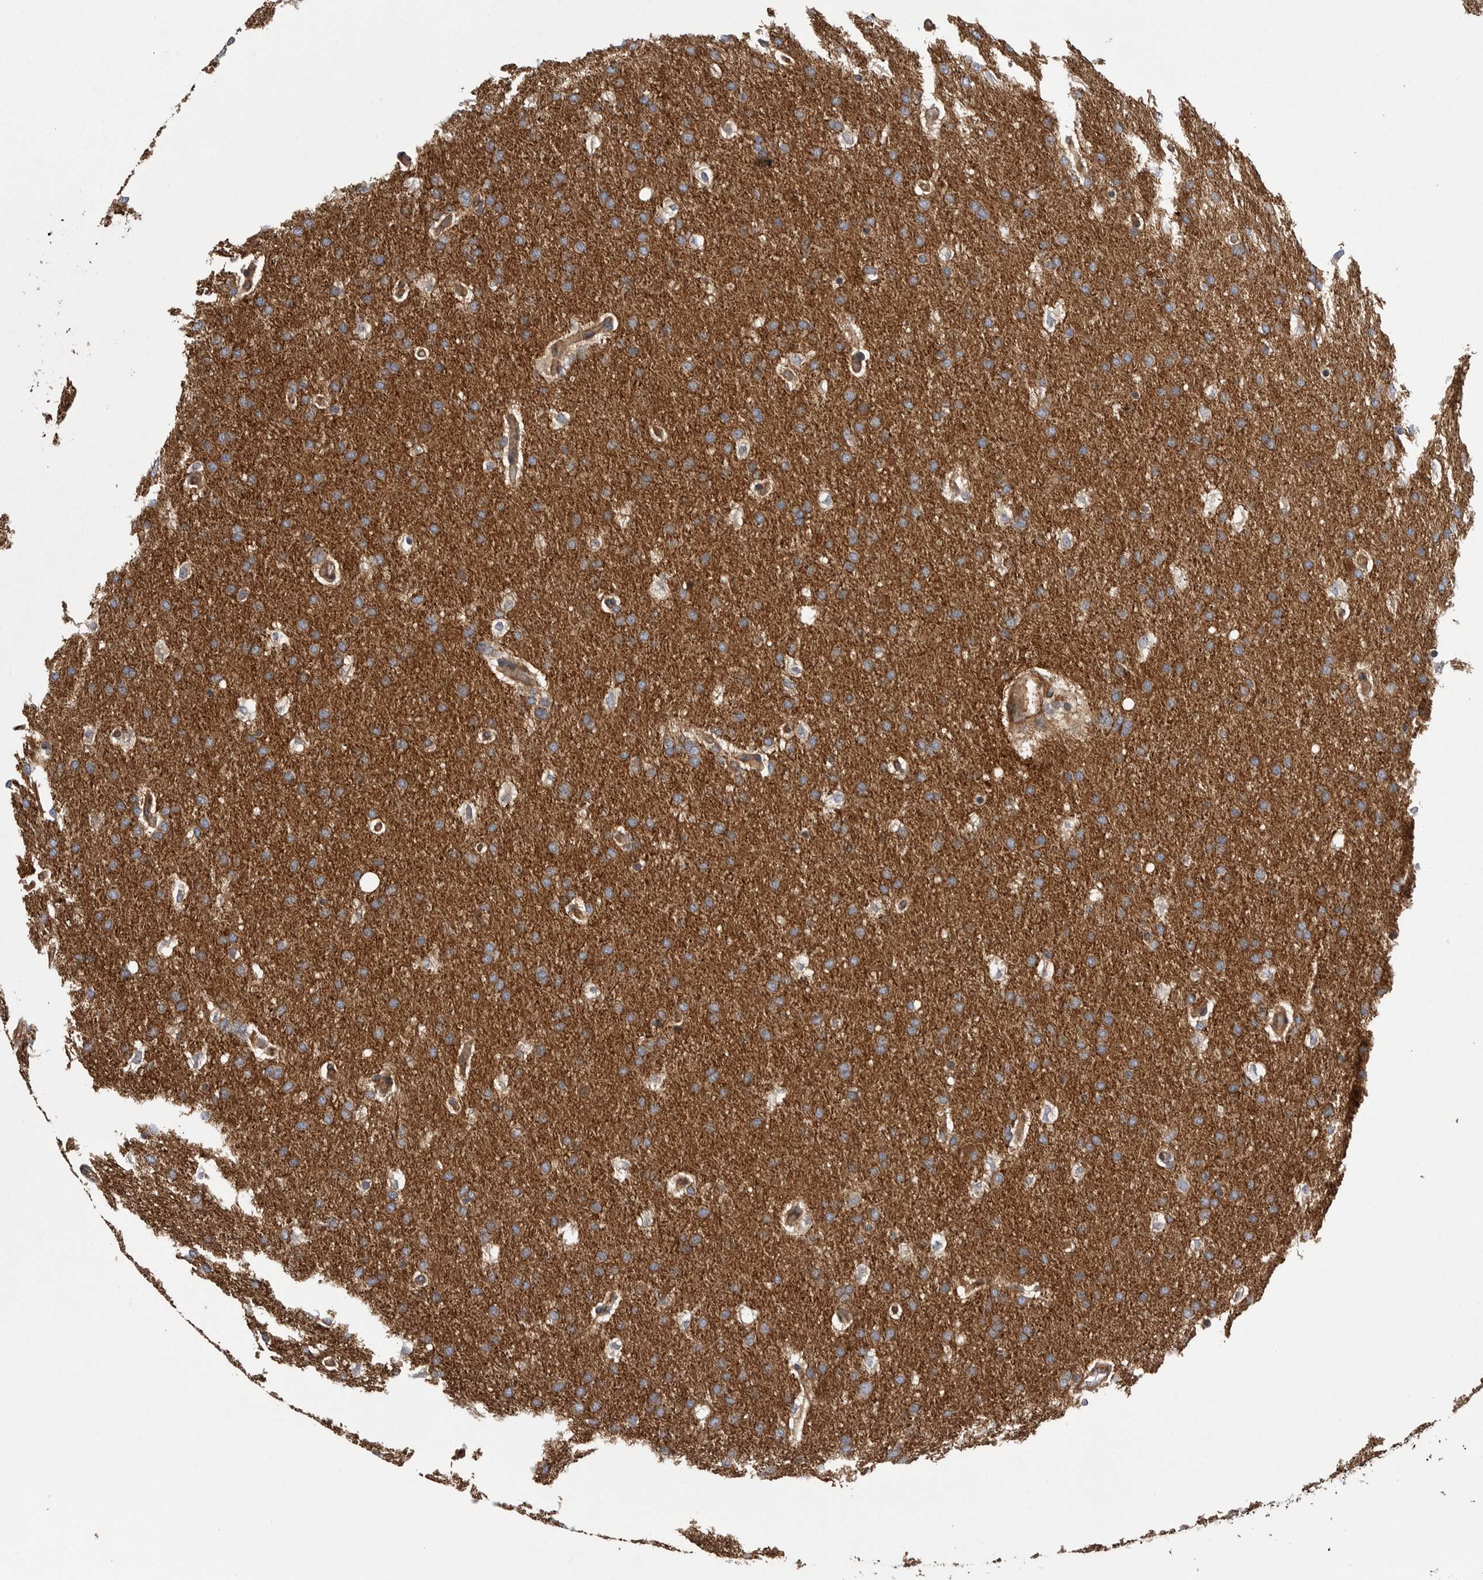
{"staining": {"intensity": "moderate", "quantity": ">75%", "location": "cytoplasmic/membranous"}, "tissue": "glioma", "cell_type": "Tumor cells", "image_type": "cancer", "snomed": [{"axis": "morphology", "description": "Glioma, malignant, Low grade"}, {"axis": "topography", "description": "Brain"}], "caption": "The histopathology image reveals staining of glioma, revealing moderate cytoplasmic/membranous protein staining (brown color) within tumor cells. (Brightfield microscopy of DAB IHC at high magnification).", "gene": "OXR1", "patient": {"sex": "female", "age": 37}}